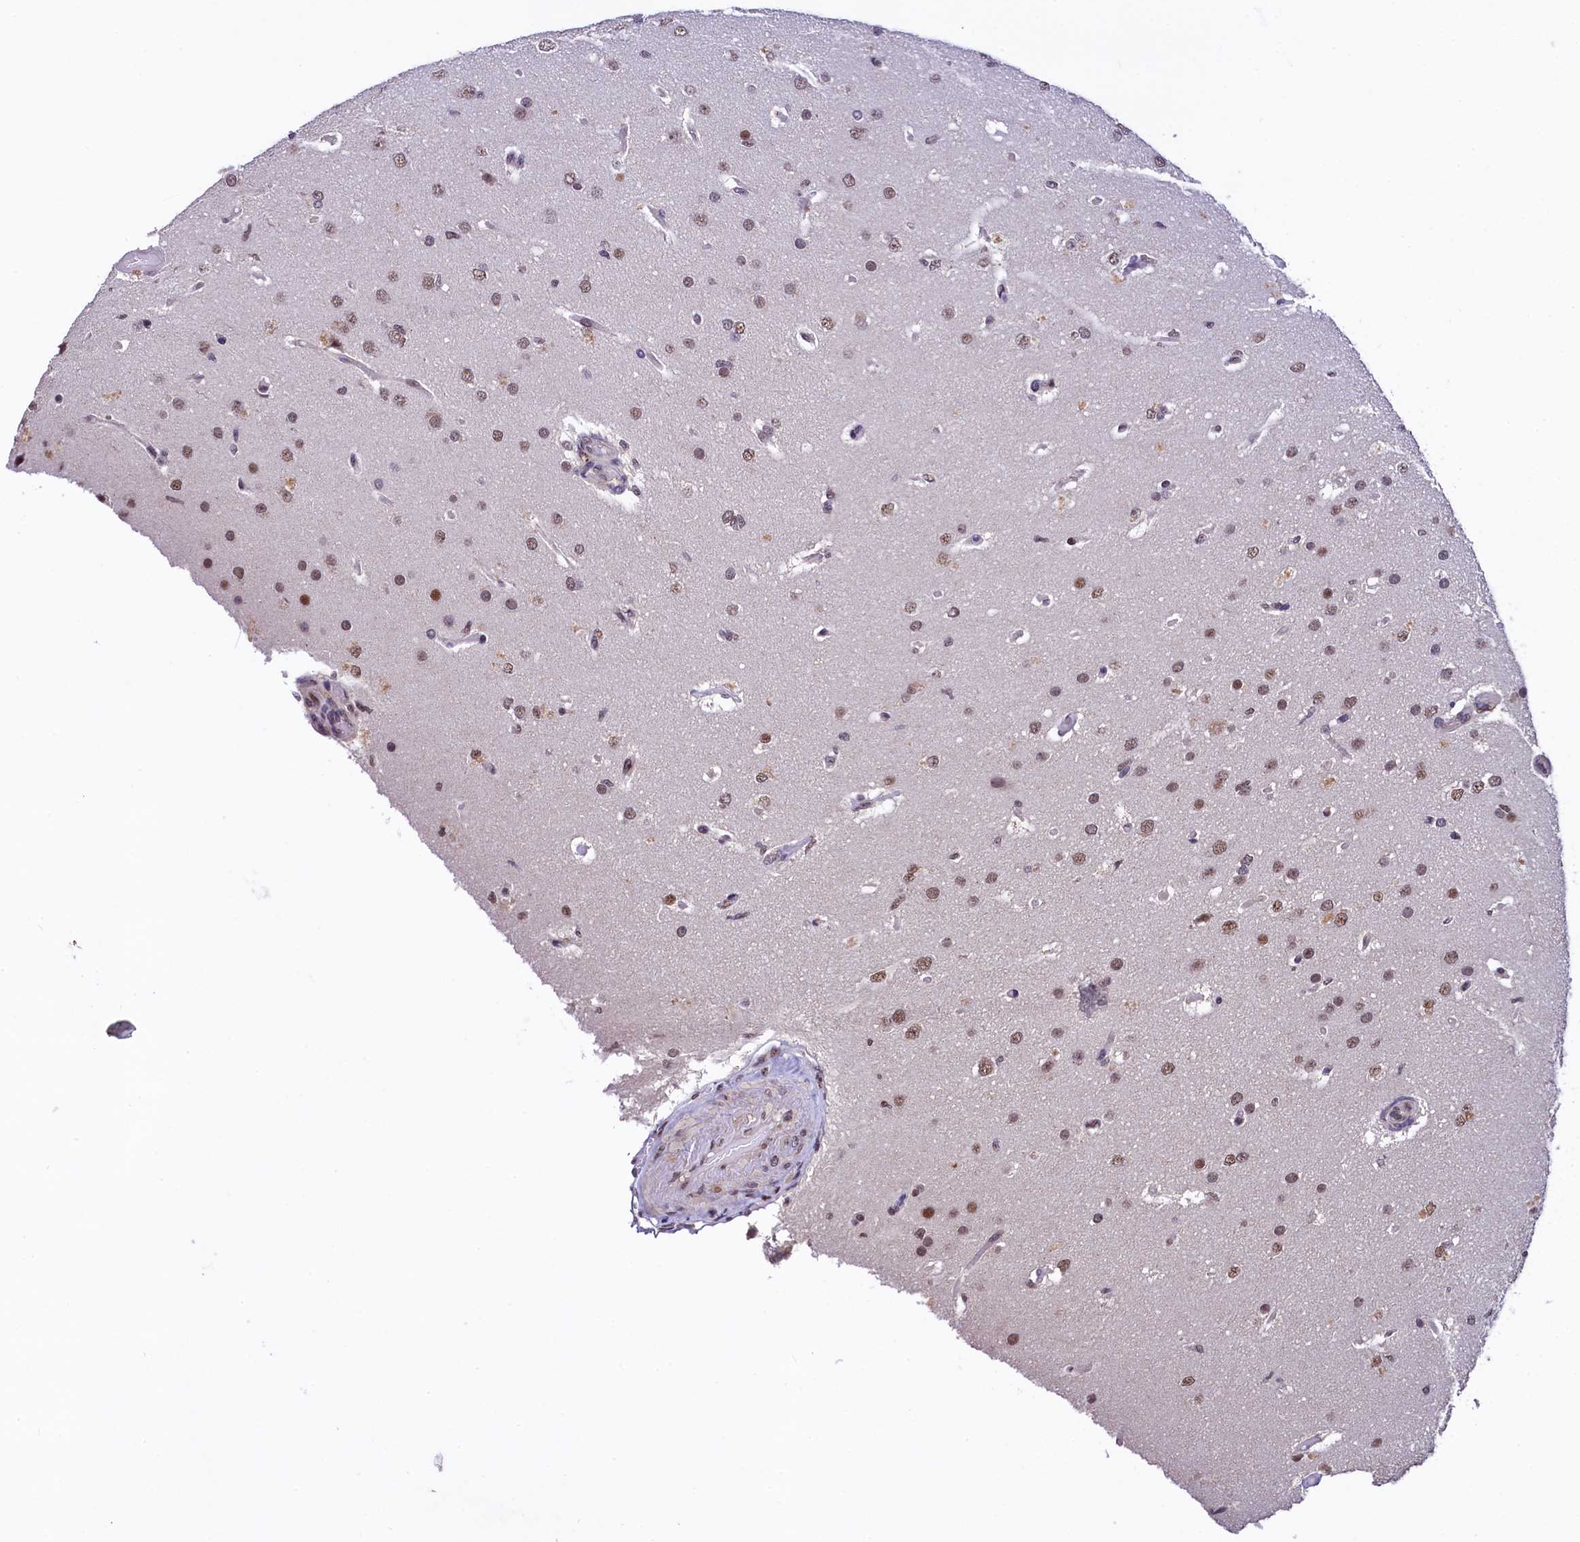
{"staining": {"intensity": "moderate", "quantity": ">75%", "location": "nuclear"}, "tissue": "glioma", "cell_type": "Tumor cells", "image_type": "cancer", "snomed": [{"axis": "morphology", "description": "Glioma, malignant, High grade"}, {"axis": "topography", "description": "Brain"}], "caption": "Protein staining demonstrates moderate nuclear staining in approximately >75% of tumor cells in glioma. The protein is shown in brown color, while the nuclei are stained blue.", "gene": "HECTD4", "patient": {"sex": "female", "age": 74}}